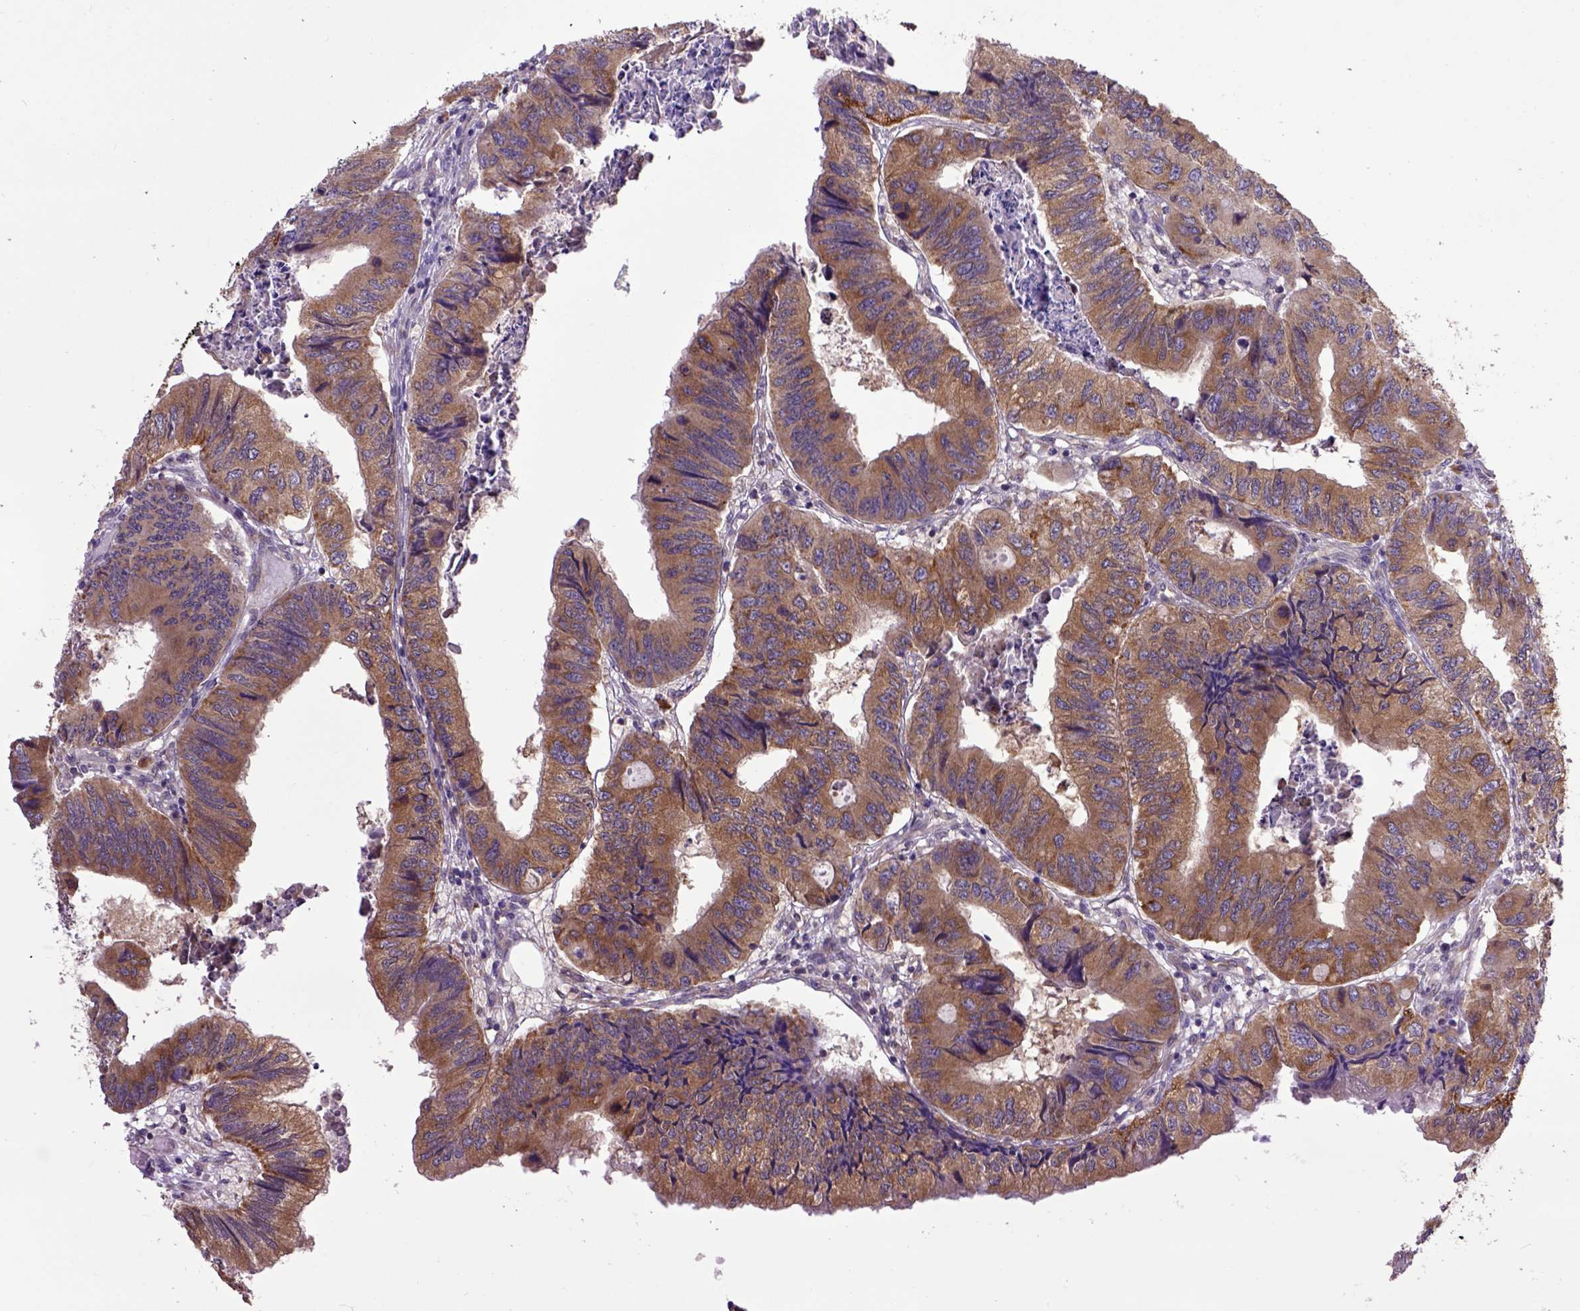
{"staining": {"intensity": "moderate", "quantity": ">75%", "location": "cytoplasmic/membranous"}, "tissue": "colorectal cancer", "cell_type": "Tumor cells", "image_type": "cancer", "snomed": [{"axis": "morphology", "description": "Adenocarcinoma, NOS"}, {"axis": "topography", "description": "Colon"}], "caption": "Immunohistochemistry of colorectal cancer shows medium levels of moderate cytoplasmic/membranous staining in approximately >75% of tumor cells.", "gene": "ARL1", "patient": {"sex": "male", "age": 53}}